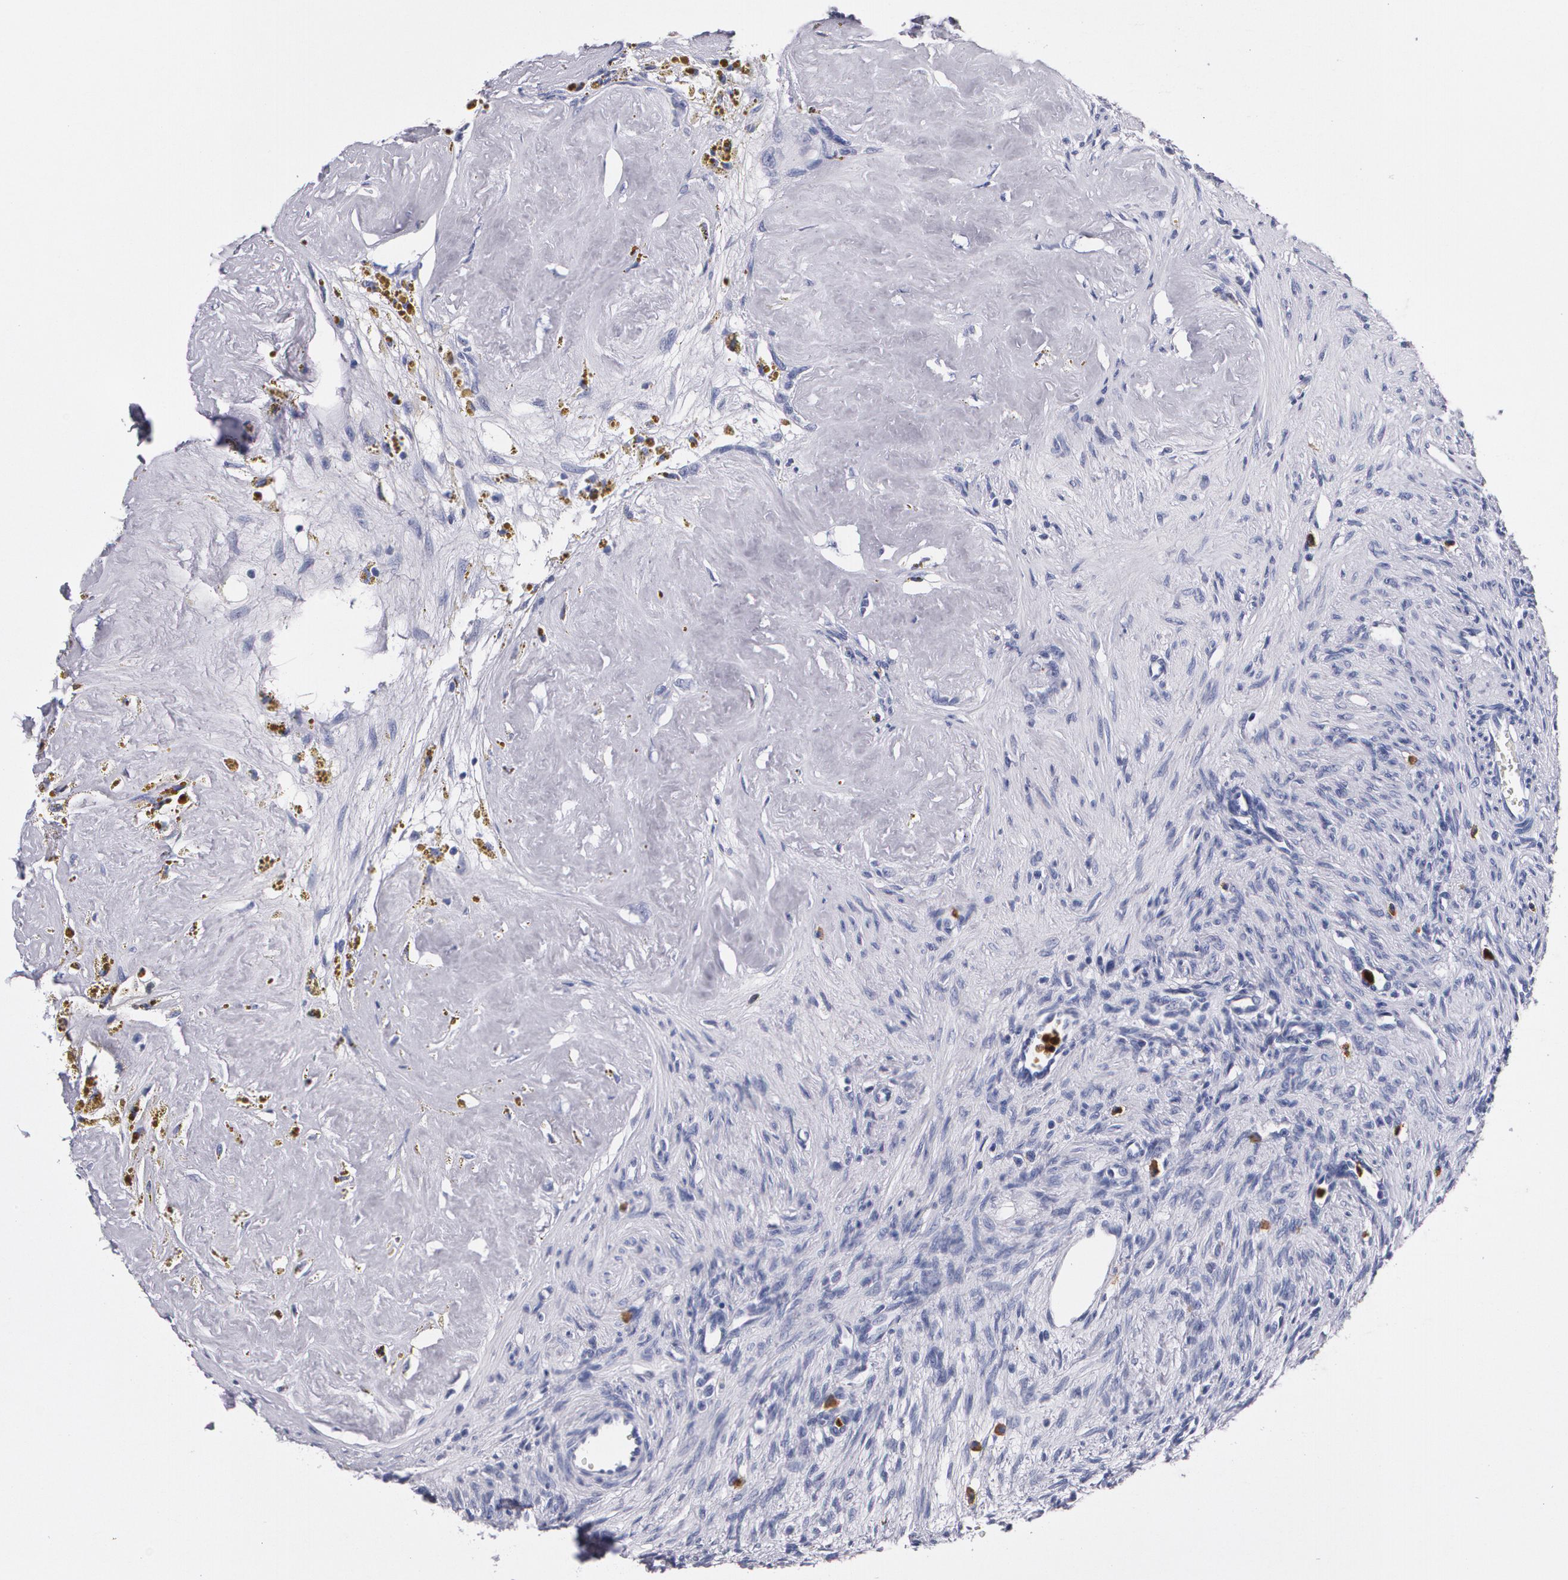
{"staining": {"intensity": "negative", "quantity": "none", "location": "none"}, "tissue": "ovary", "cell_type": "Follicle cells", "image_type": "normal", "snomed": [{"axis": "morphology", "description": "Normal tissue, NOS"}, {"axis": "topography", "description": "Ovary"}], "caption": "Human ovary stained for a protein using IHC demonstrates no staining in follicle cells.", "gene": "S100A8", "patient": {"sex": "female", "age": 33}}